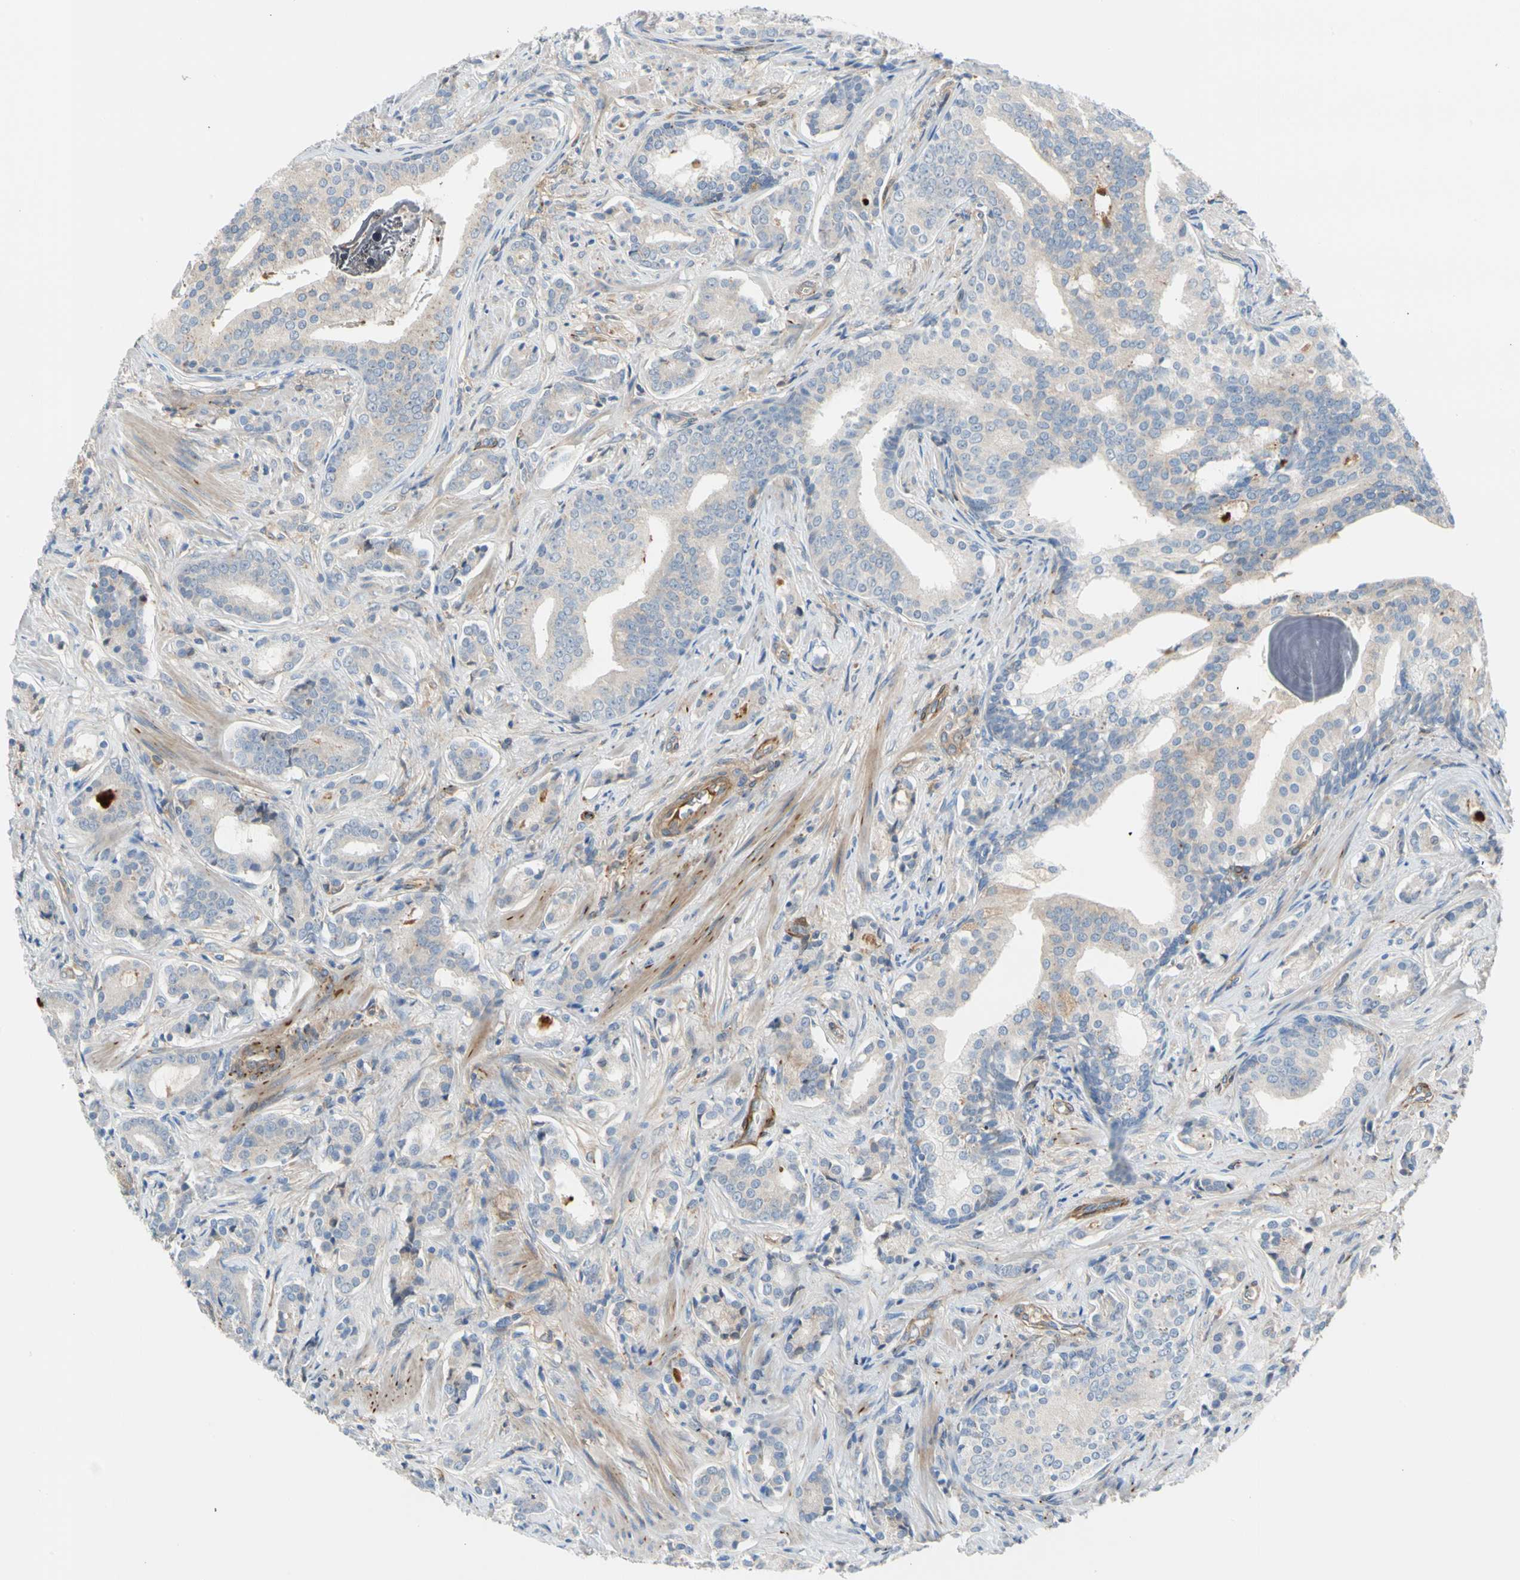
{"staining": {"intensity": "weak", "quantity": "<25%", "location": "cytoplasmic/membranous"}, "tissue": "prostate cancer", "cell_type": "Tumor cells", "image_type": "cancer", "snomed": [{"axis": "morphology", "description": "Adenocarcinoma, Low grade"}, {"axis": "topography", "description": "Prostate"}], "caption": "Image shows no protein staining in tumor cells of prostate cancer tissue.", "gene": "ENTREP3", "patient": {"sex": "male", "age": 58}}